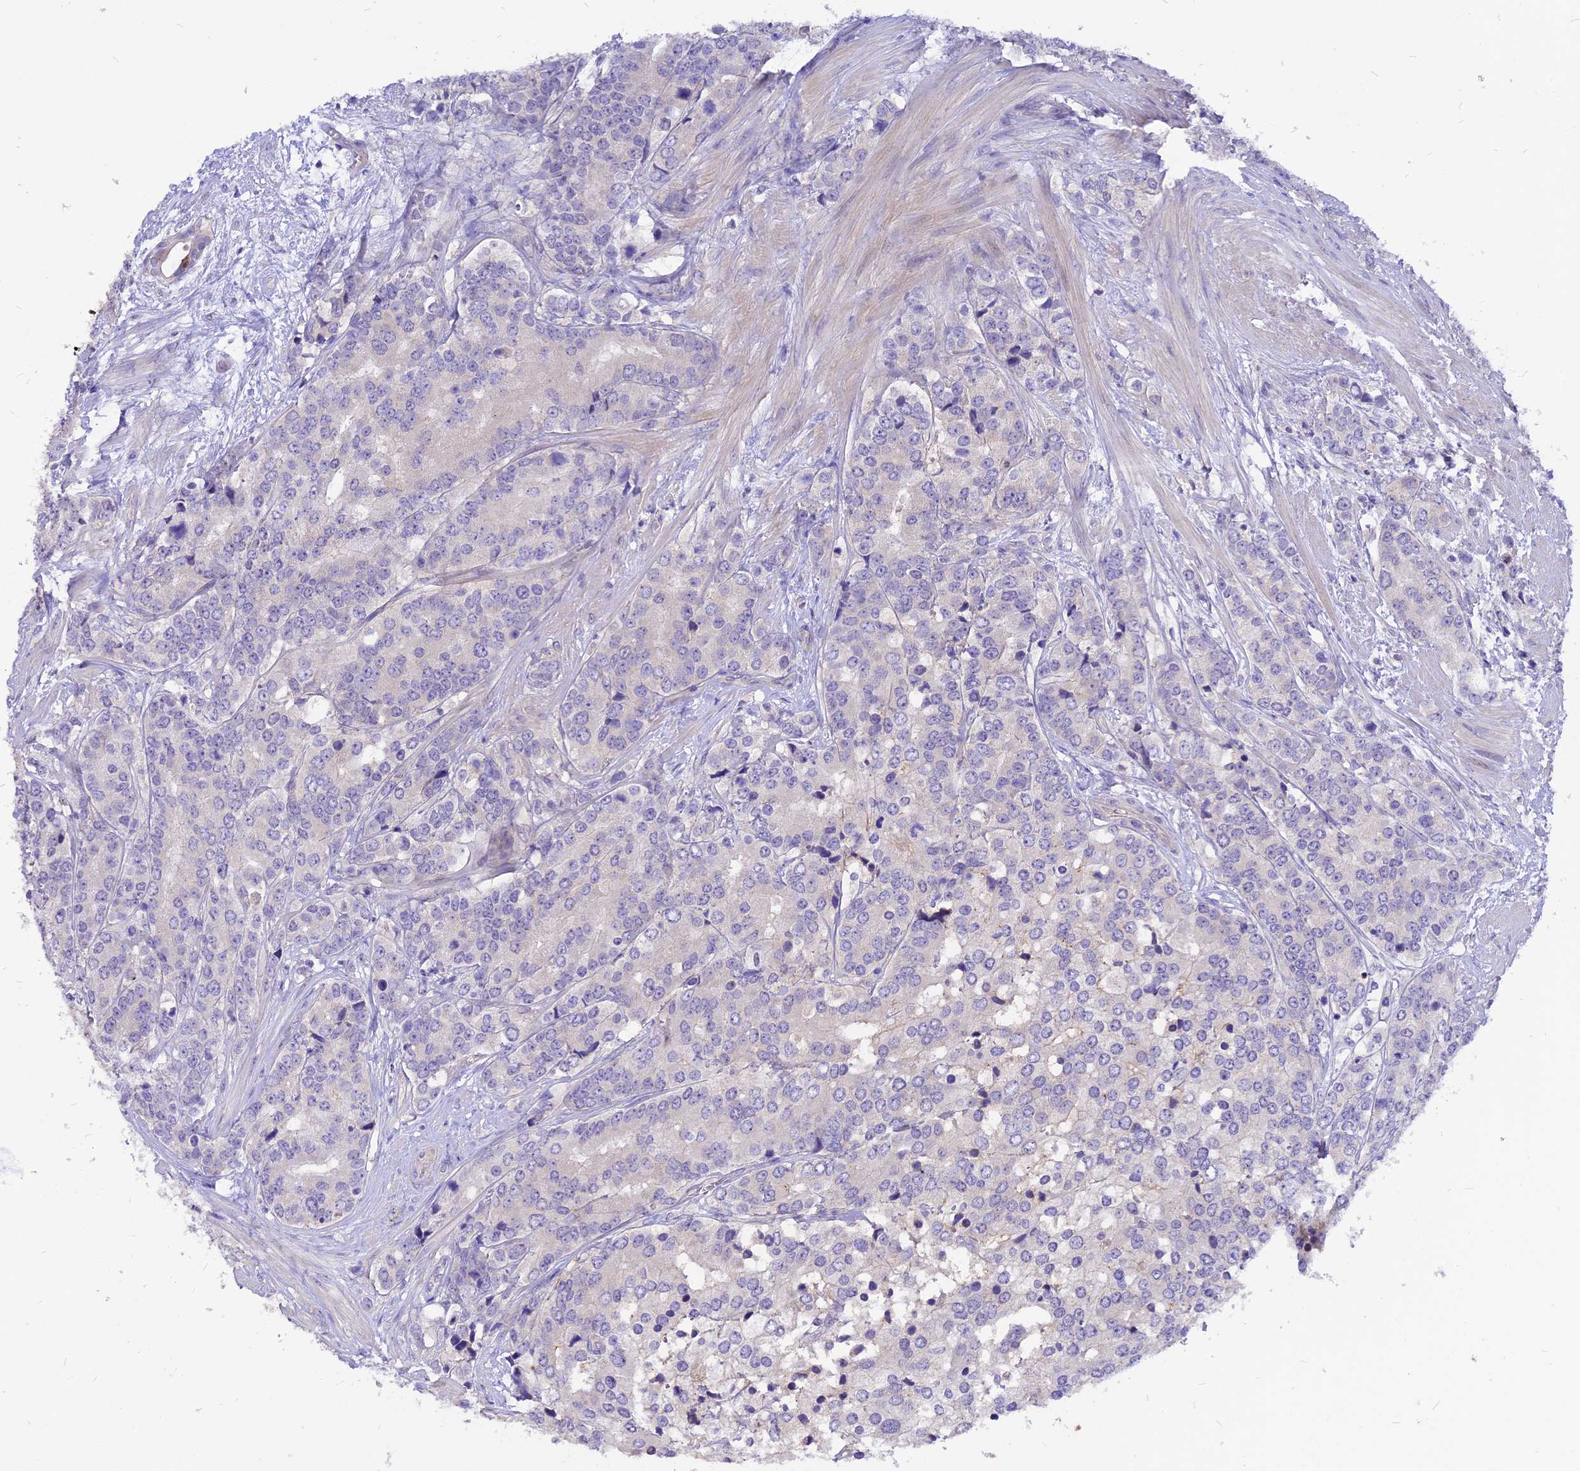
{"staining": {"intensity": "weak", "quantity": "<25%", "location": "cytoplasmic/membranous"}, "tissue": "prostate cancer", "cell_type": "Tumor cells", "image_type": "cancer", "snomed": [{"axis": "morphology", "description": "Adenocarcinoma, High grade"}, {"axis": "topography", "description": "Prostate"}], "caption": "Histopathology image shows no protein positivity in tumor cells of prostate high-grade adenocarcinoma tissue.", "gene": "CZIB", "patient": {"sex": "male", "age": 62}}